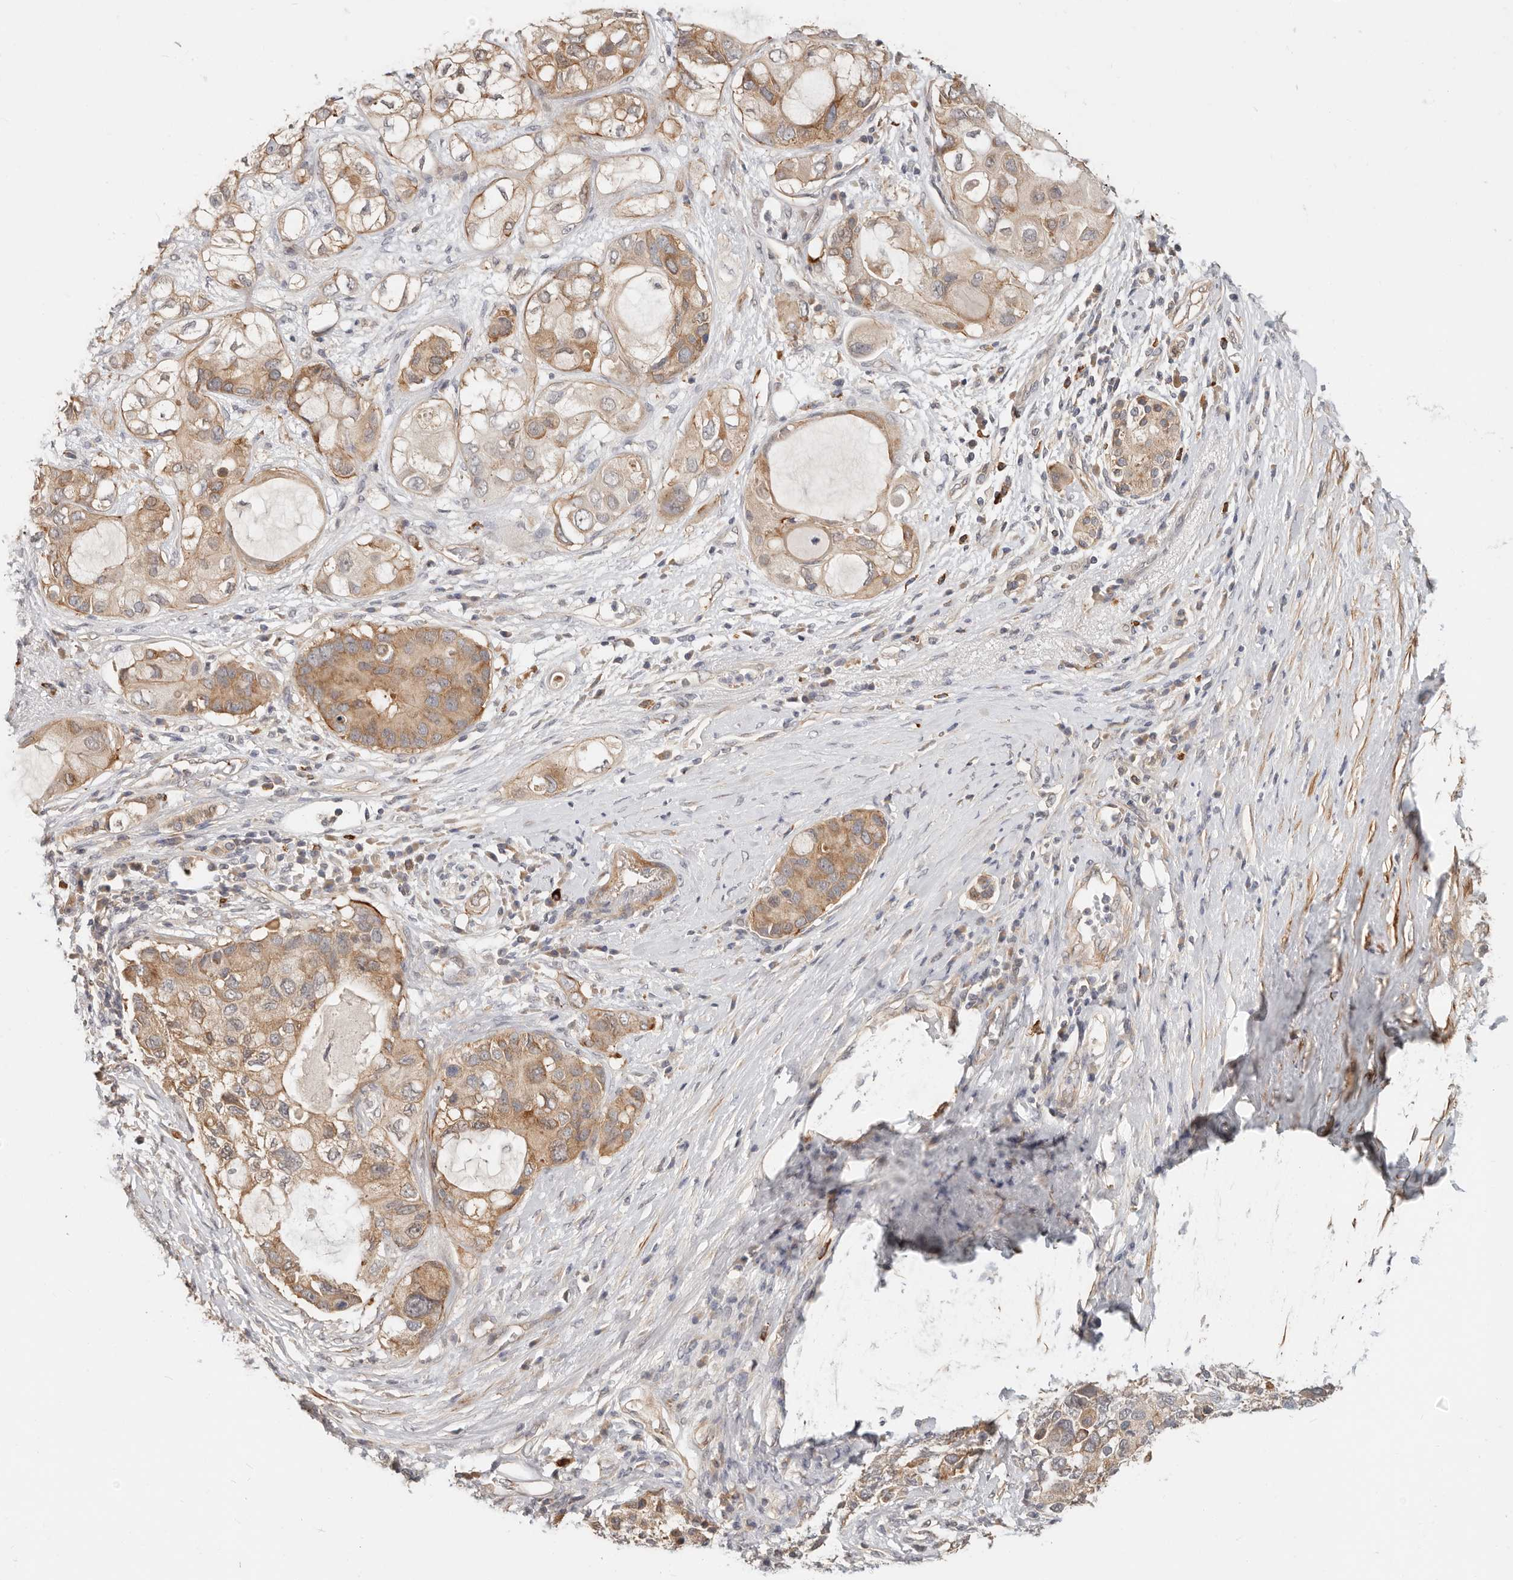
{"staining": {"intensity": "moderate", "quantity": ">75%", "location": "cytoplasmic/membranous"}, "tissue": "pancreatic cancer", "cell_type": "Tumor cells", "image_type": "cancer", "snomed": [{"axis": "morphology", "description": "Adenocarcinoma, NOS"}, {"axis": "topography", "description": "Pancreas"}], "caption": "Tumor cells demonstrate medium levels of moderate cytoplasmic/membranous staining in approximately >75% of cells in pancreatic cancer.", "gene": "ZRANB1", "patient": {"sex": "female", "age": 56}}